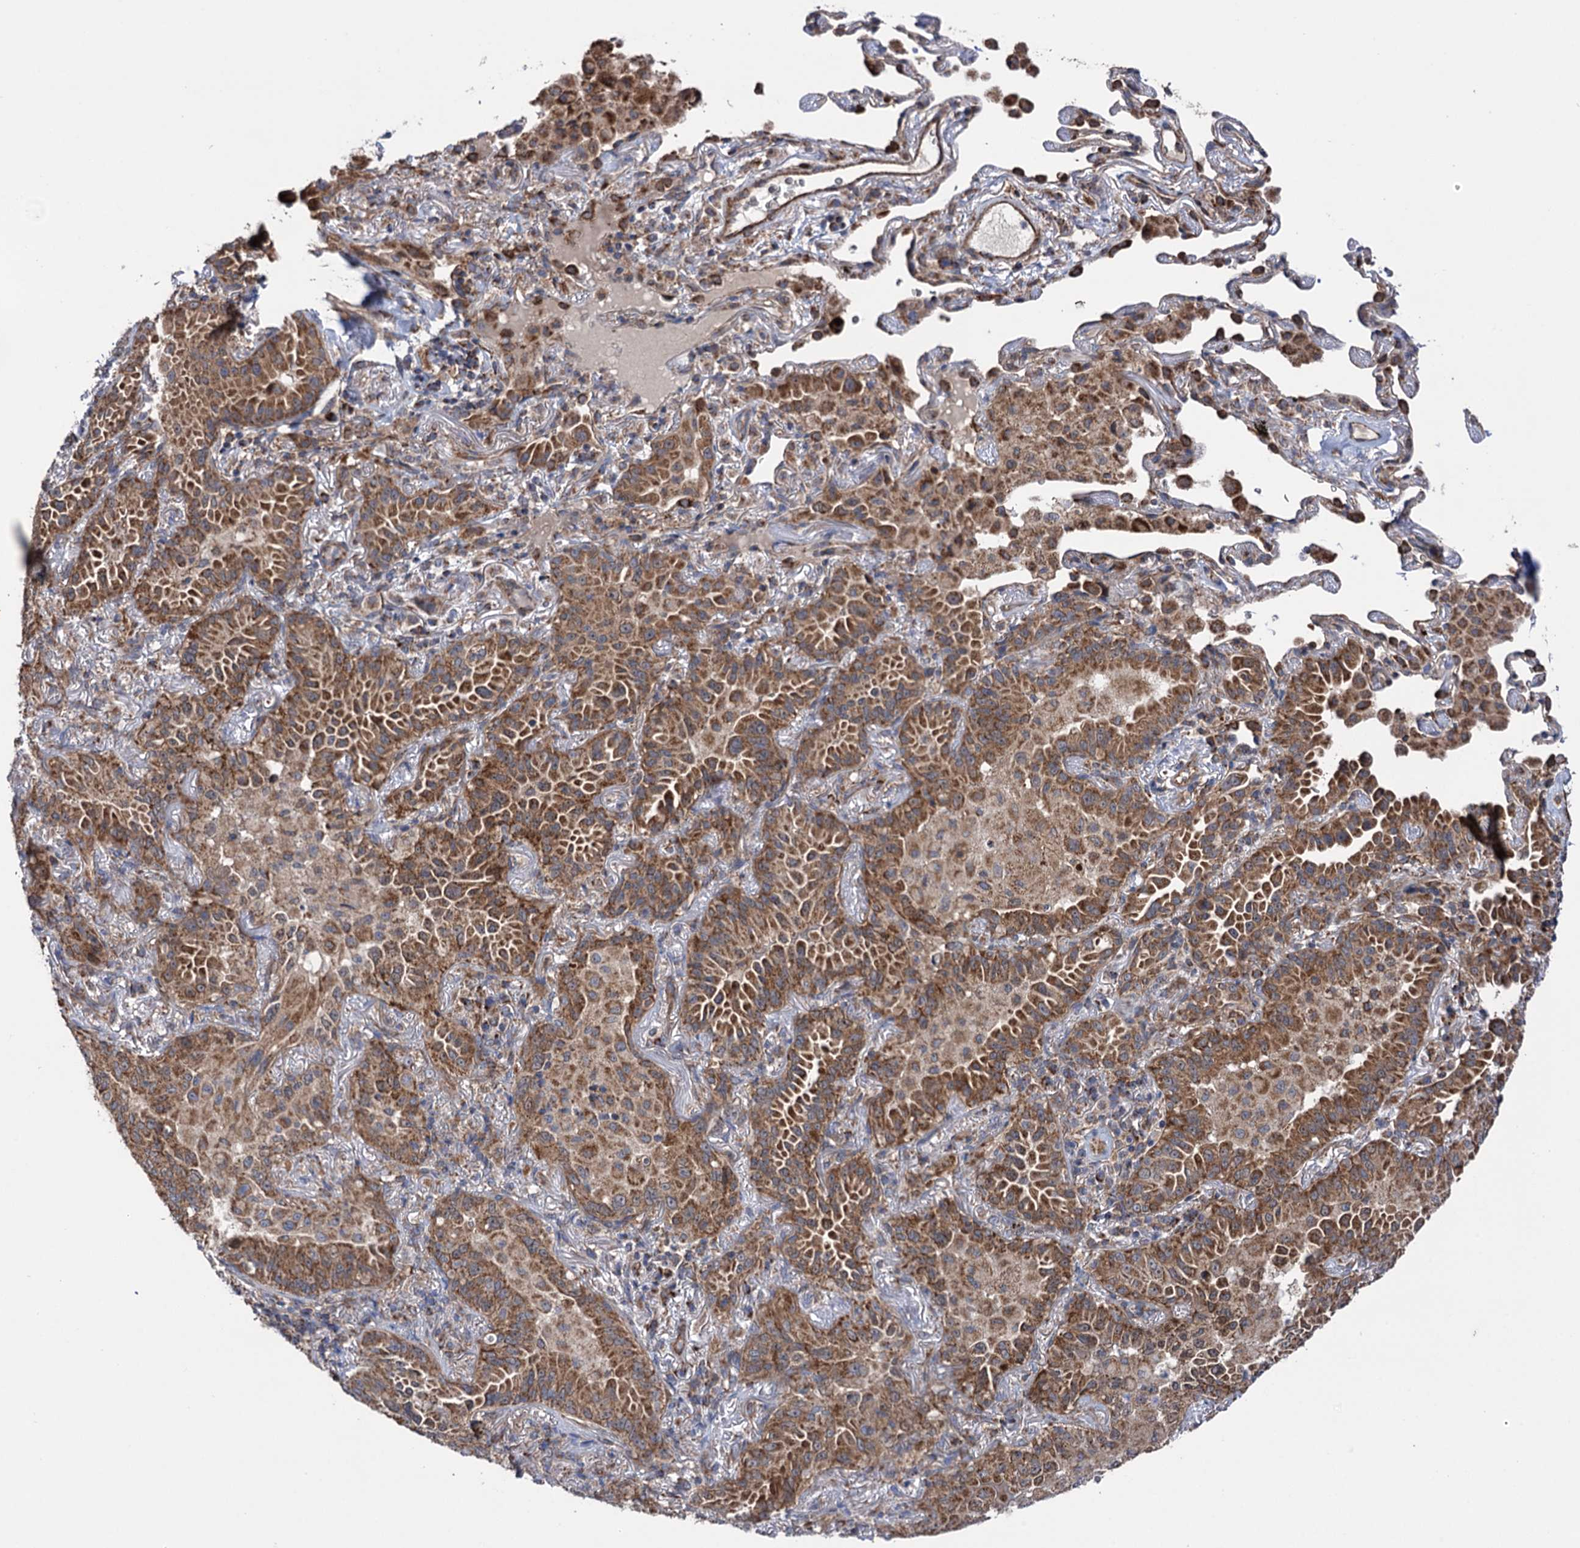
{"staining": {"intensity": "moderate", "quantity": ">75%", "location": "cytoplasmic/membranous"}, "tissue": "lung cancer", "cell_type": "Tumor cells", "image_type": "cancer", "snomed": [{"axis": "morphology", "description": "Adenocarcinoma, NOS"}, {"axis": "topography", "description": "Lung"}], "caption": "Immunohistochemical staining of human lung adenocarcinoma displays medium levels of moderate cytoplasmic/membranous positivity in about >75% of tumor cells.", "gene": "SUCLA2", "patient": {"sex": "female", "age": 69}}